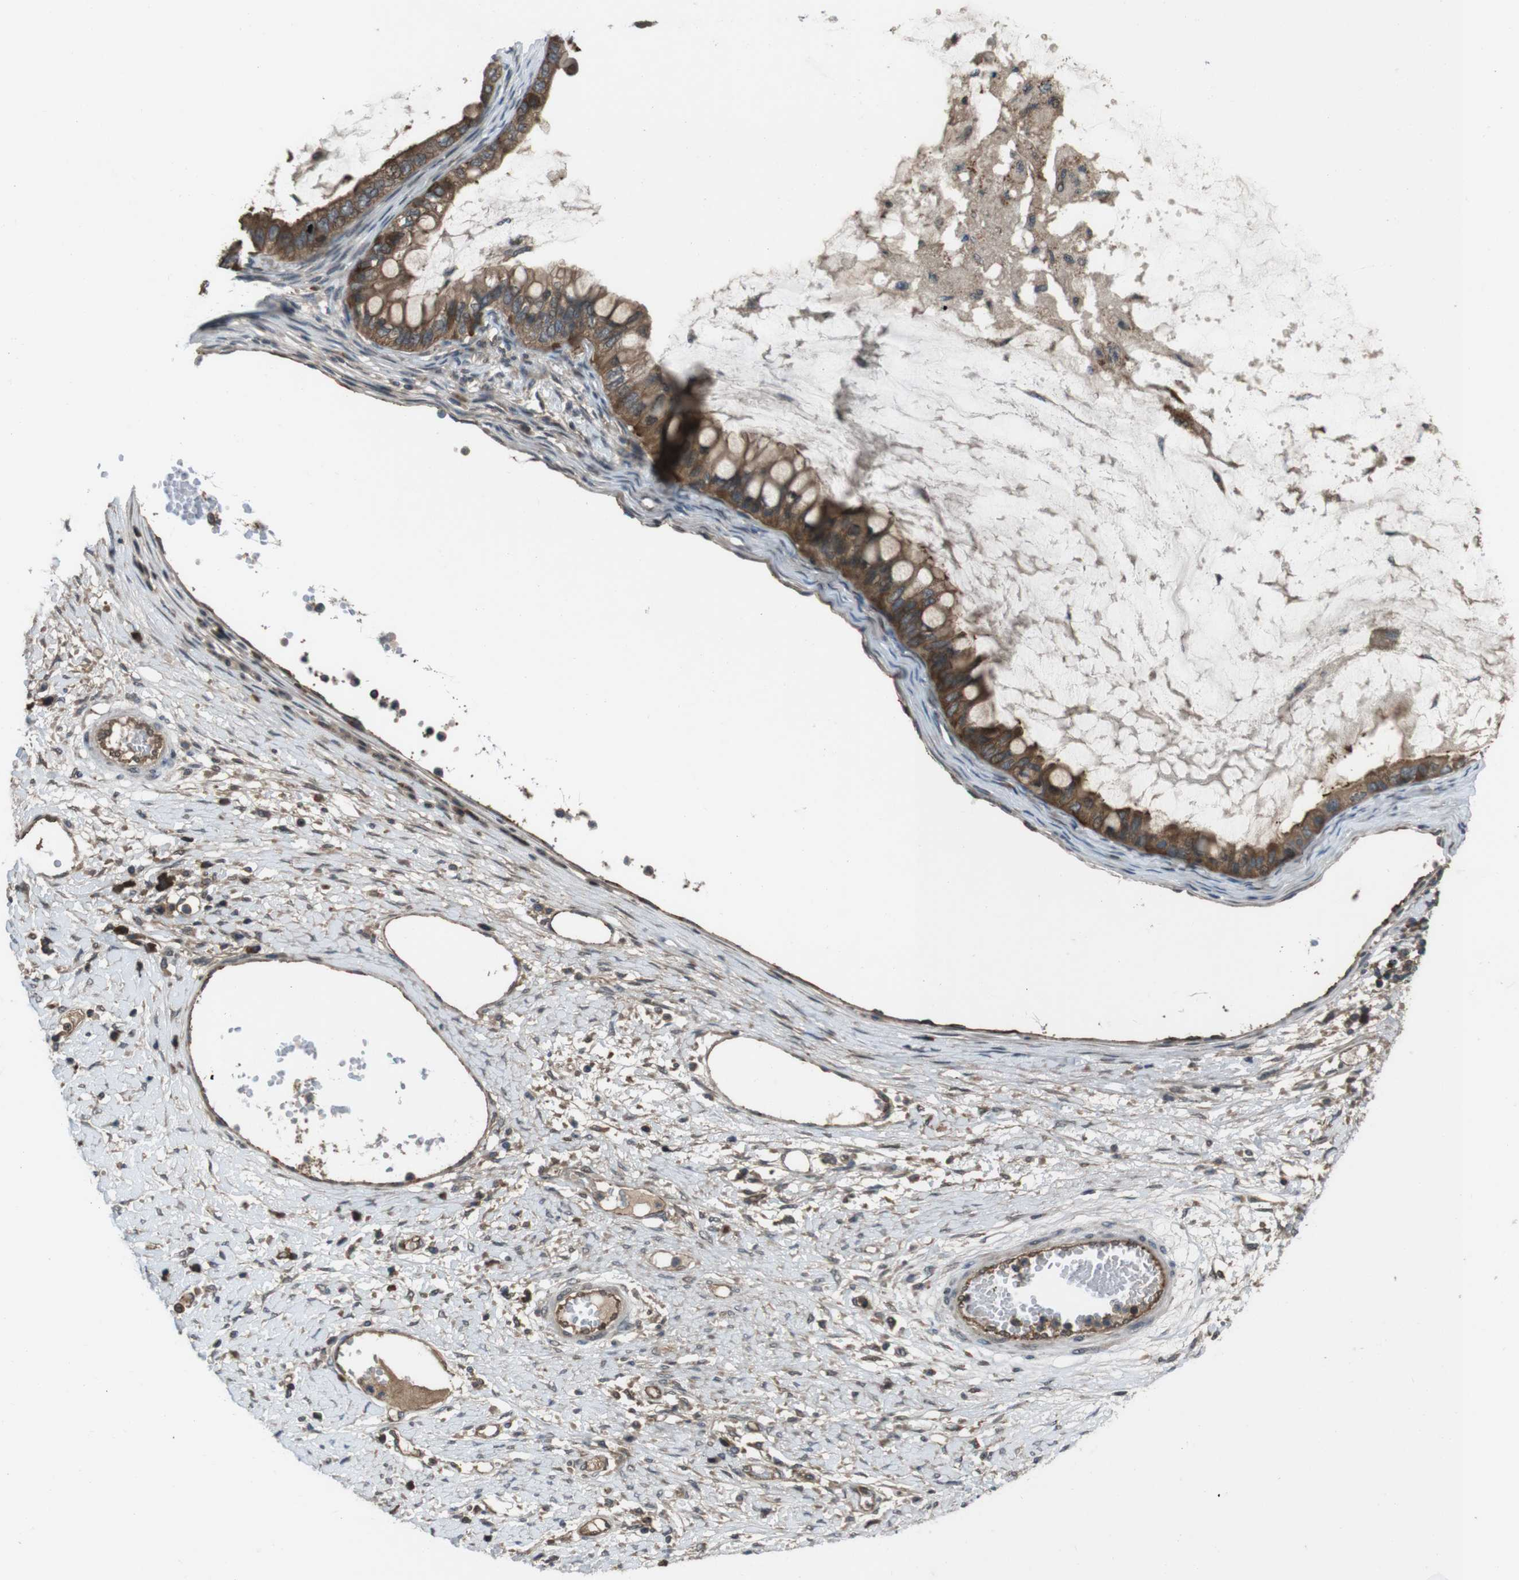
{"staining": {"intensity": "moderate", "quantity": ">75%", "location": "cytoplasmic/membranous"}, "tissue": "ovarian cancer", "cell_type": "Tumor cells", "image_type": "cancer", "snomed": [{"axis": "morphology", "description": "Cystadenocarcinoma, mucinous, NOS"}, {"axis": "topography", "description": "Ovary"}], "caption": "Ovarian cancer tissue reveals moderate cytoplasmic/membranous staining in approximately >75% of tumor cells, visualized by immunohistochemistry.", "gene": "SLC22A23", "patient": {"sex": "female", "age": 80}}